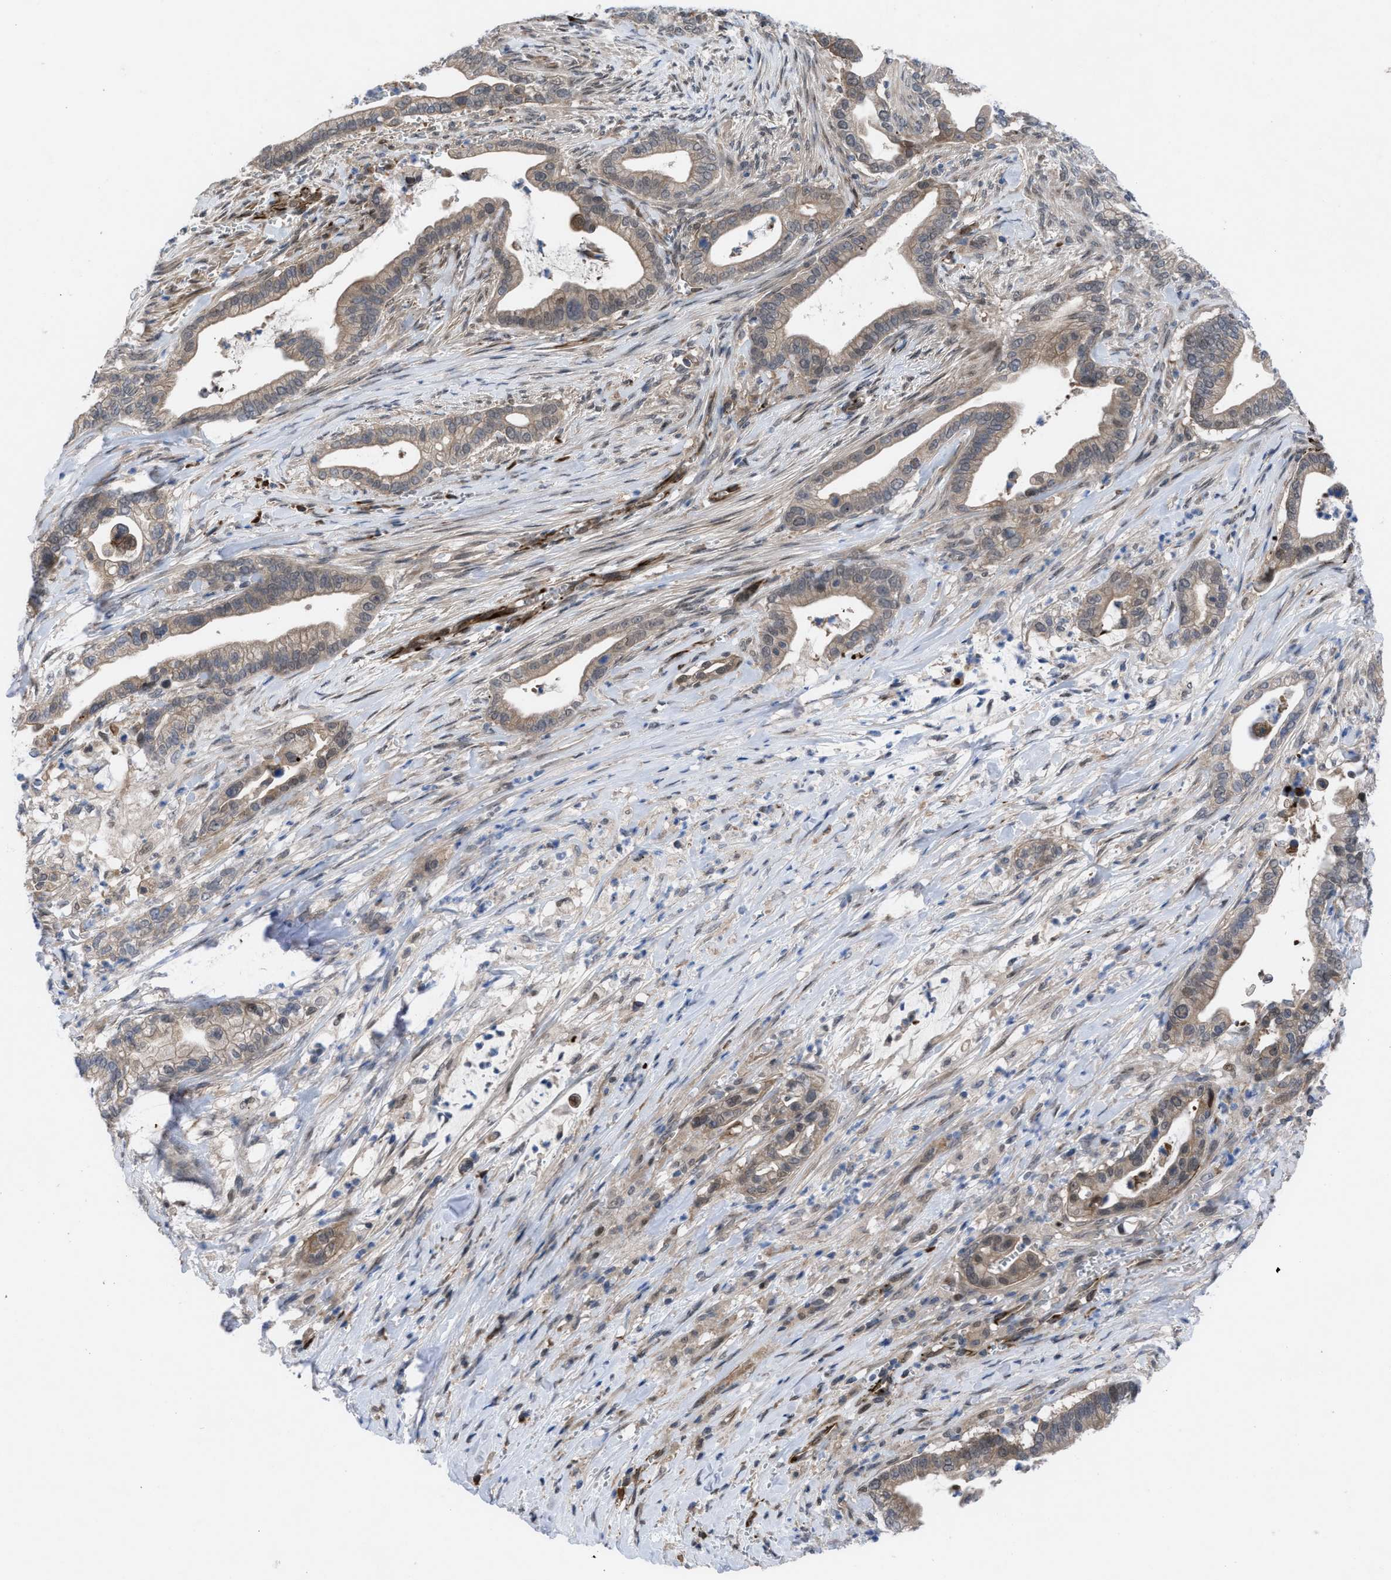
{"staining": {"intensity": "moderate", "quantity": ">75%", "location": "cytoplasmic/membranous"}, "tissue": "pancreatic cancer", "cell_type": "Tumor cells", "image_type": "cancer", "snomed": [{"axis": "morphology", "description": "Adenocarcinoma, NOS"}, {"axis": "topography", "description": "Pancreas"}], "caption": "This histopathology image reveals immunohistochemistry staining of pancreatic cancer (adenocarcinoma), with medium moderate cytoplasmic/membranous staining in approximately >75% of tumor cells.", "gene": "IL17RE", "patient": {"sex": "male", "age": 69}}